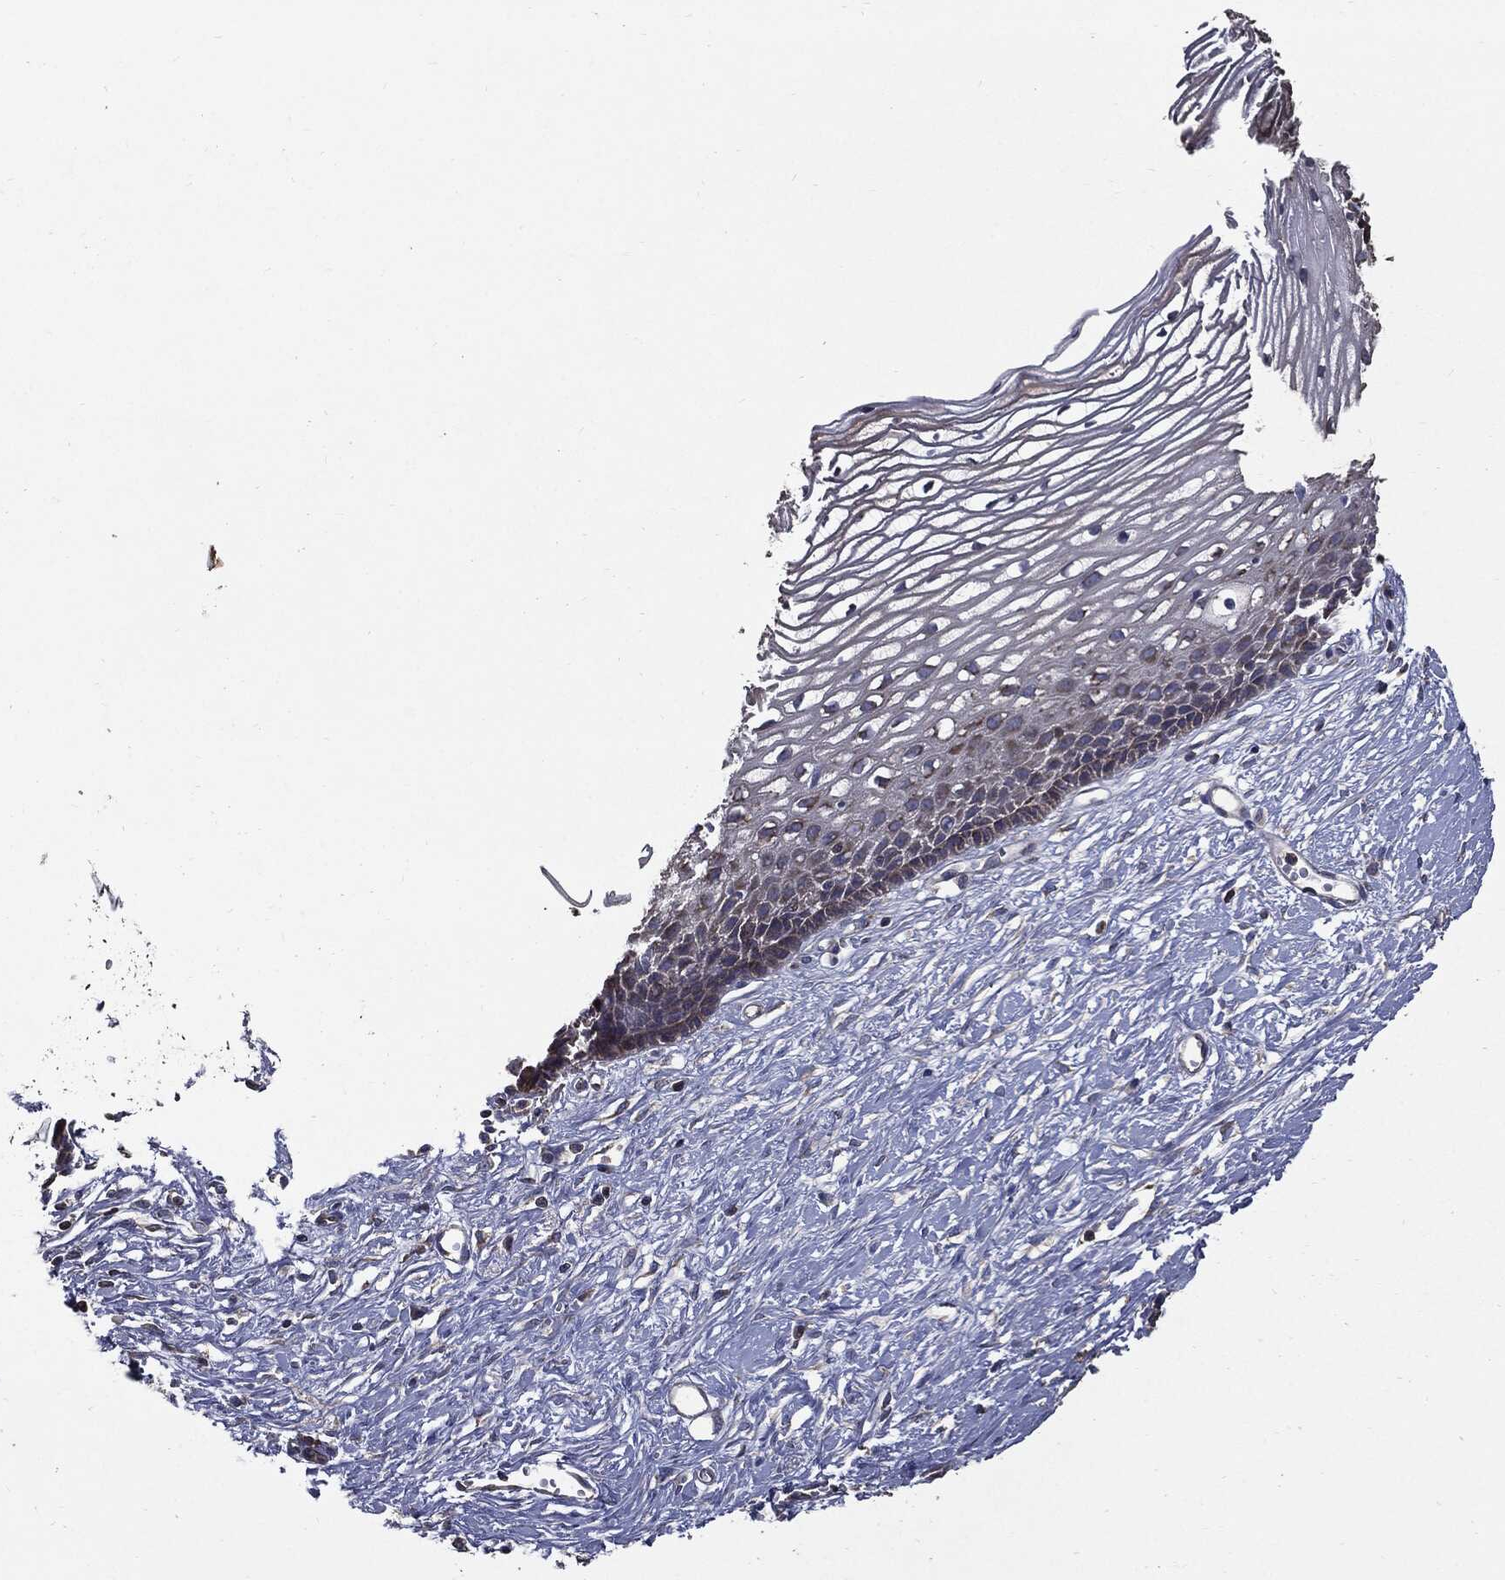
{"staining": {"intensity": "weak", "quantity": "<25%", "location": "cytoplasmic/membranous"}, "tissue": "cervix", "cell_type": "Squamous epithelial cells", "image_type": "normal", "snomed": [{"axis": "morphology", "description": "Normal tissue, NOS"}, {"axis": "topography", "description": "Cervix"}], "caption": "Immunohistochemistry (IHC) histopathology image of benign cervix: cervix stained with DAB (3,3'-diaminobenzidine) exhibits no significant protein staining in squamous epithelial cells.", "gene": "PDCD6IP", "patient": {"sex": "female", "age": 40}}